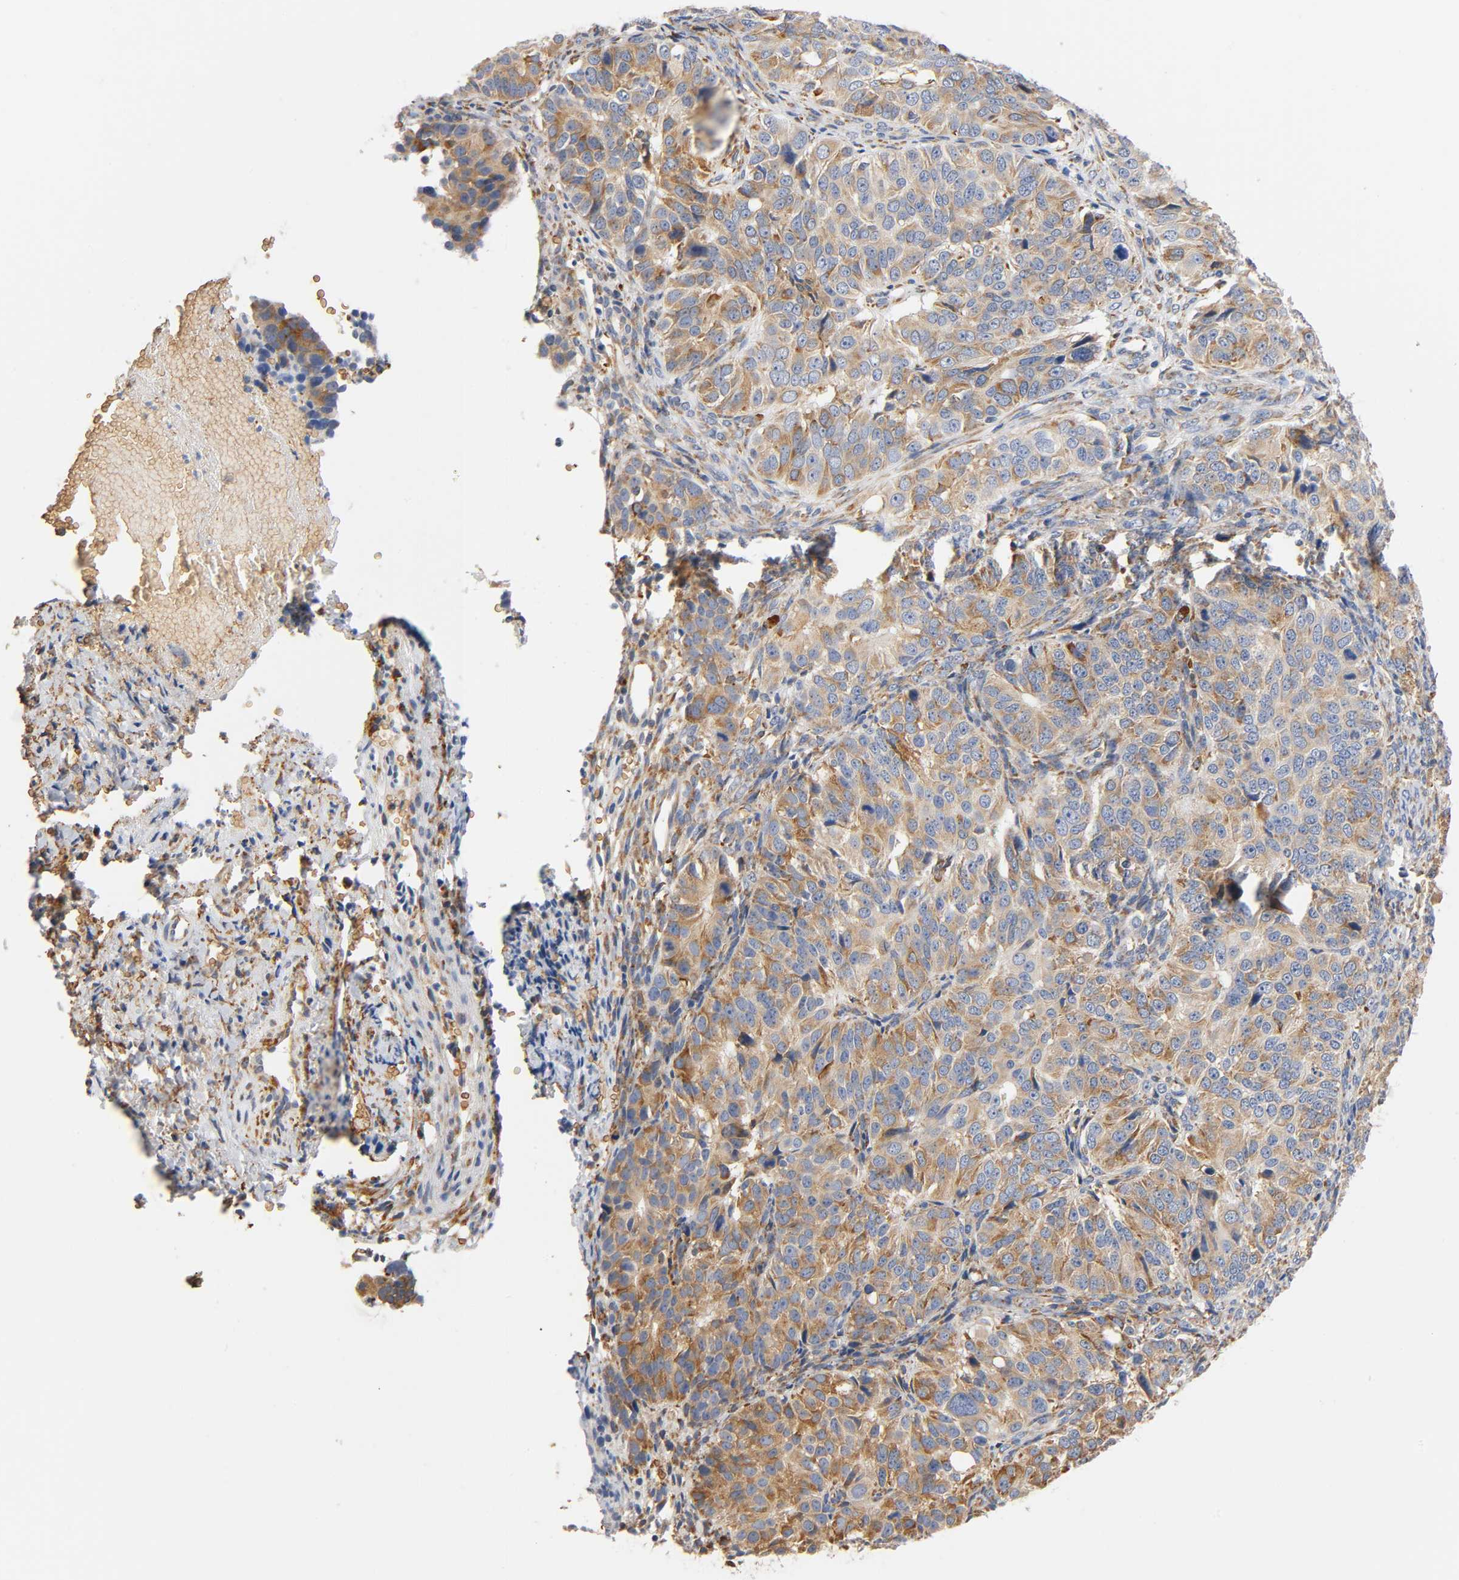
{"staining": {"intensity": "weak", "quantity": ">75%", "location": "cytoplasmic/membranous"}, "tissue": "ovarian cancer", "cell_type": "Tumor cells", "image_type": "cancer", "snomed": [{"axis": "morphology", "description": "Carcinoma, endometroid"}, {"axis": "topography", "description": "Ovary"}], "caption": "Immunohistochemical staining of endometroid carcinoma (ovarian) shows weak cytoplasmic/membranous protein expression in approximately >75% of tumor cells.", "gene": "UCKL1", "patient": {"sex": "female", "age": 51}}